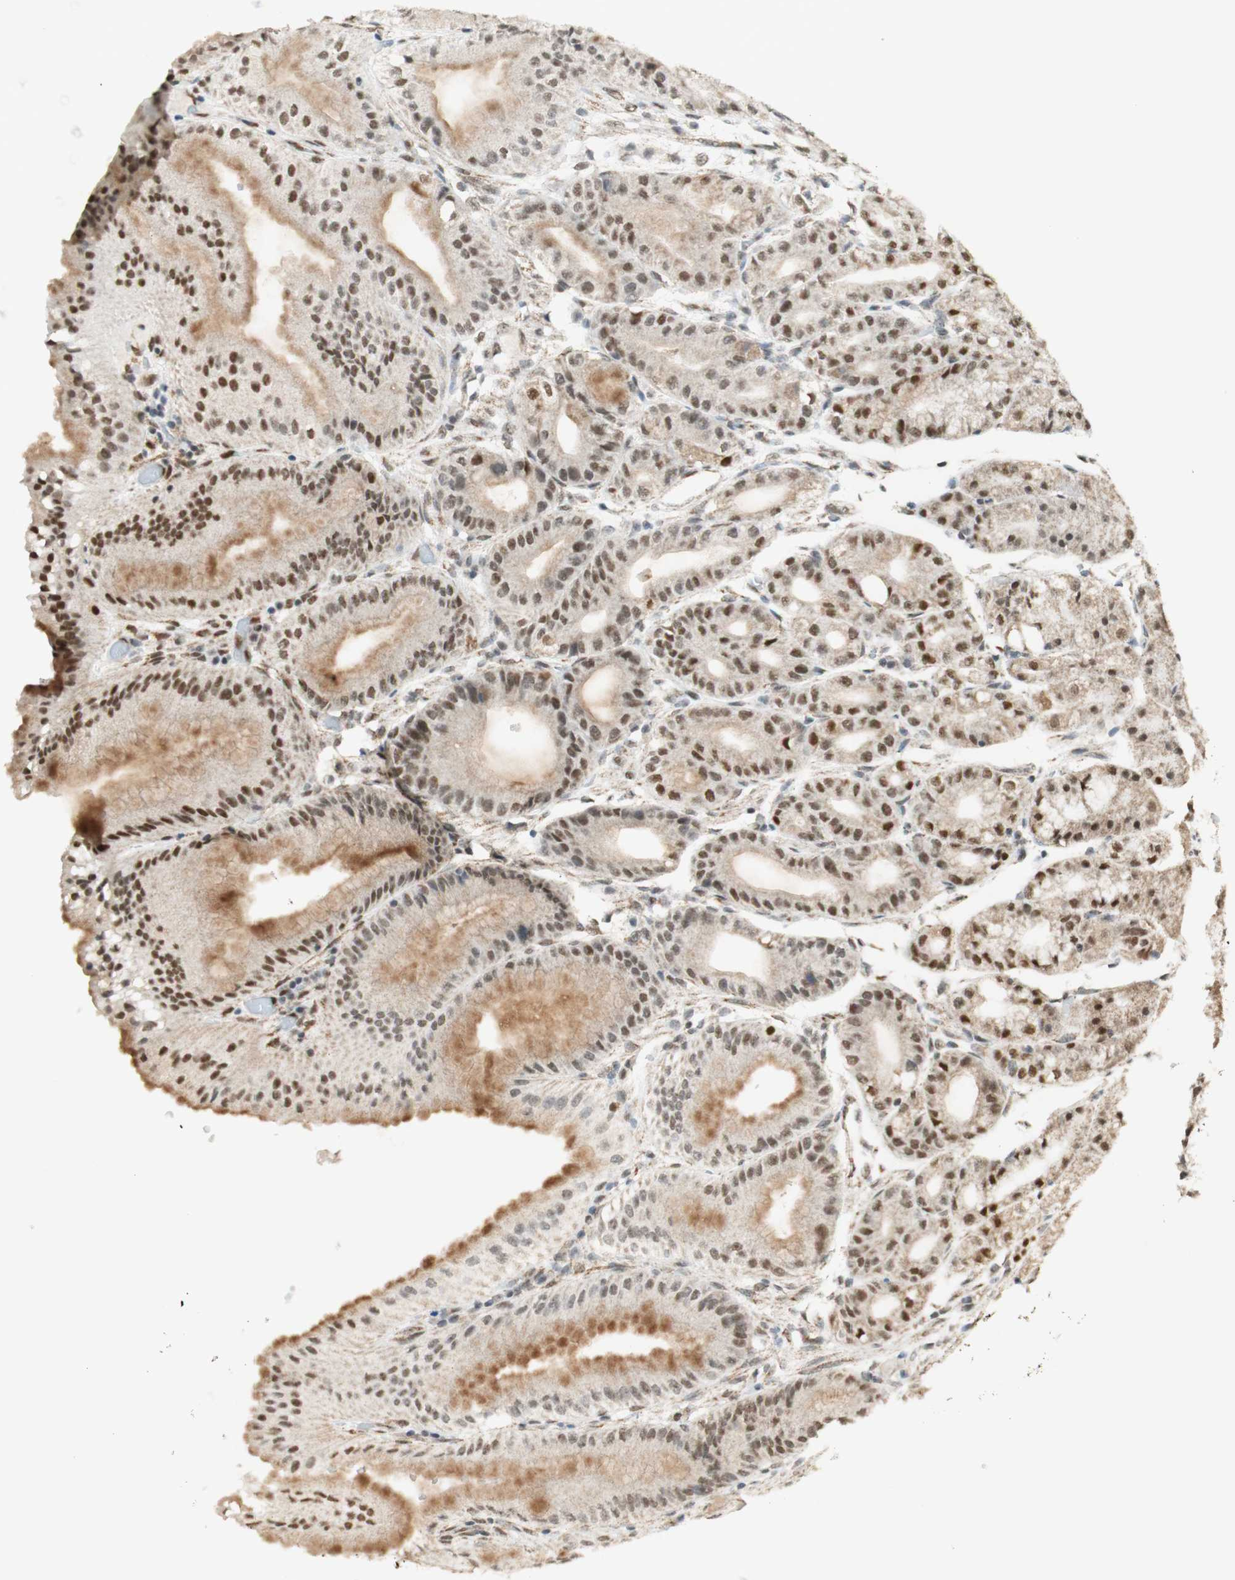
{"staining": {"intensity": "moderate", "quantity": ">75%", "location": "cytoplasmic/membranous,nuclear"}, "tissue": "stomach", "cell_type": "Glandular cells", "image_type": "normal", "snomed": [{"axis": "morphology", "description": "Normal tissue, NOS"}, {"axis": "topography", "description": "Stomach, lower"}], "caption": "An image of stomach stained for a protein displays moderate cytoplasmic/membranous,nuclear brown staining in glandular cells.", "gene": "ZNF782", "patient": {"sex": "male", "age": 71}}